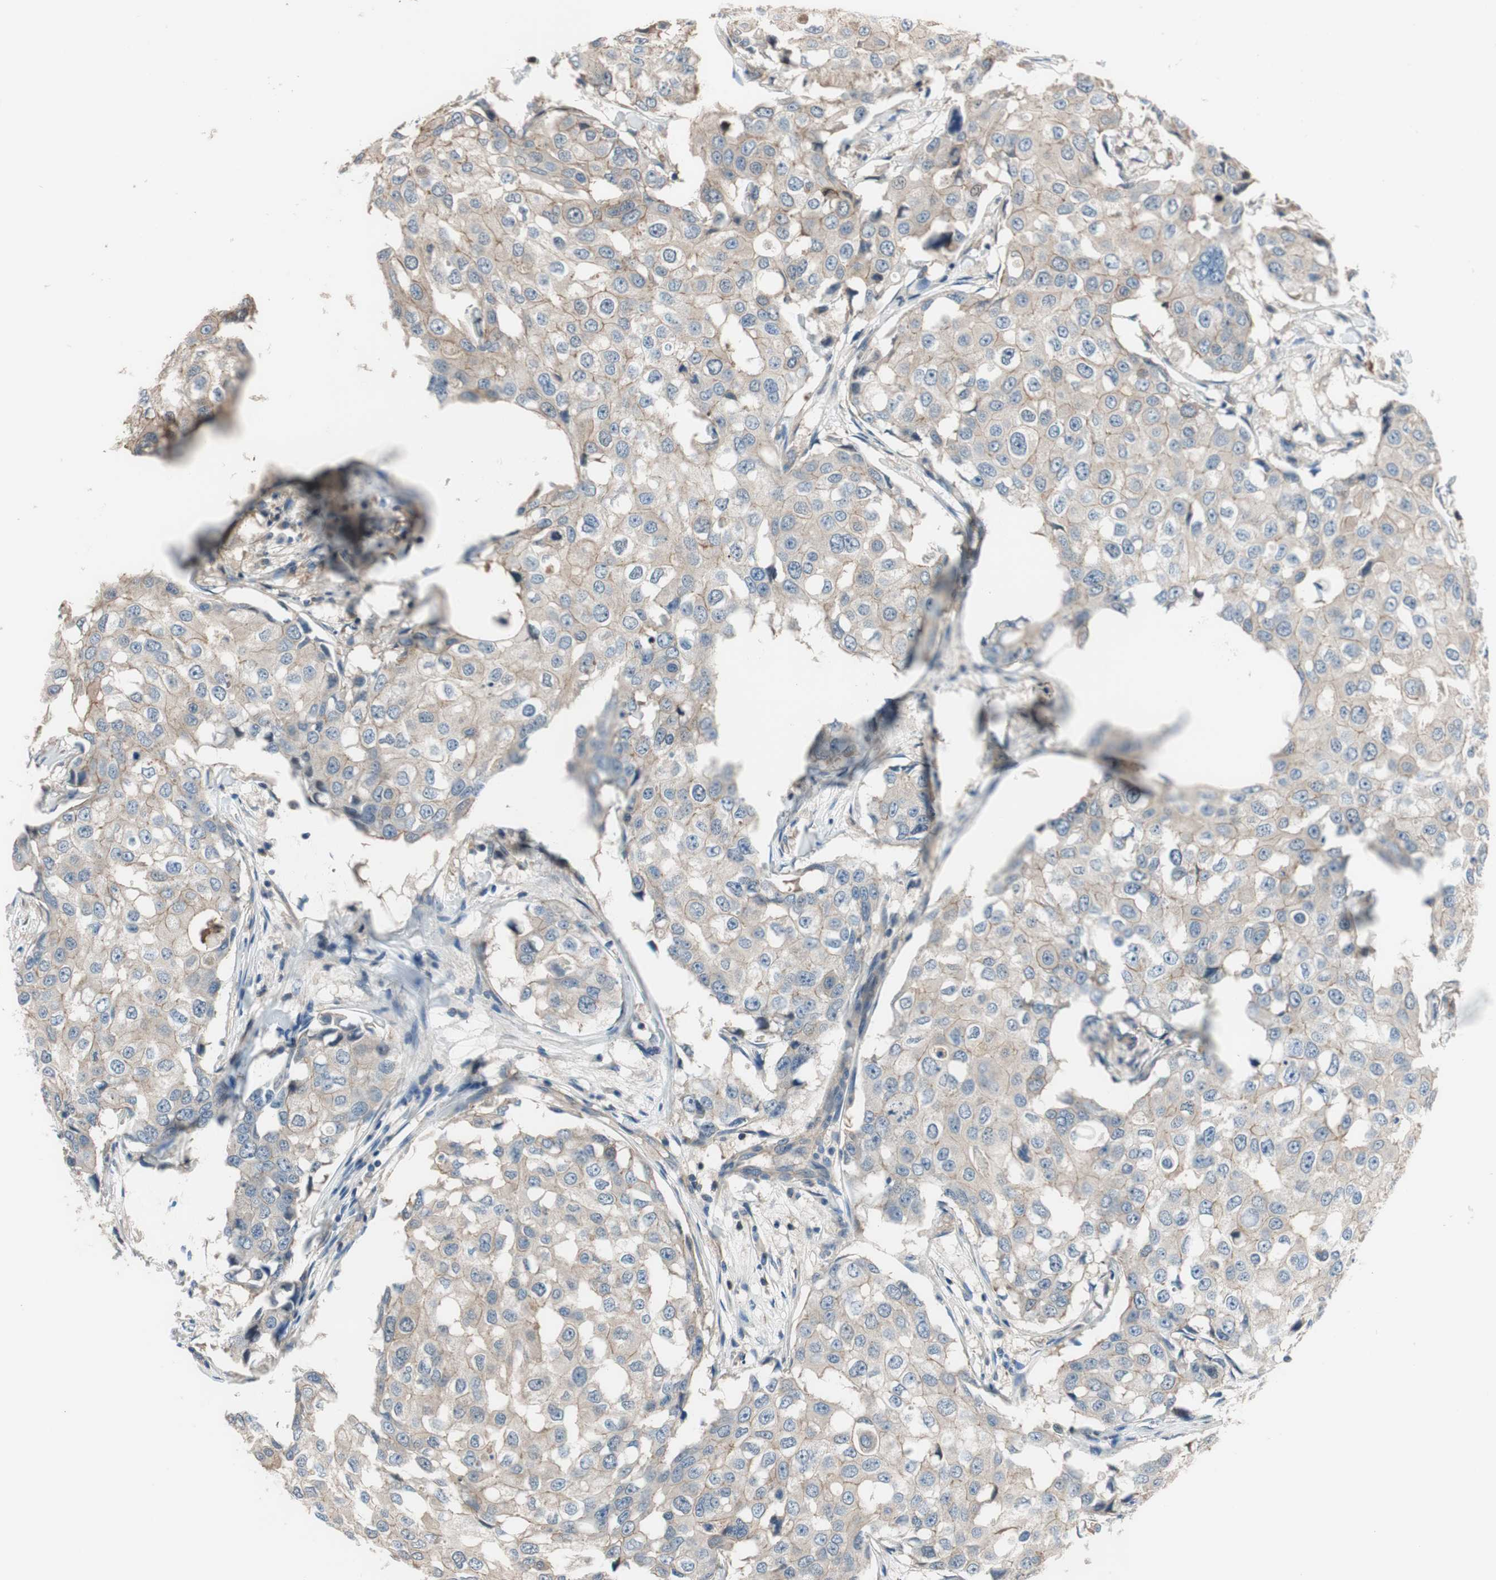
{"staining": {"intensity": "weak", "quantity": ">75%", "location": "cytoplasmic/membranous"}, "tissue": "breast cancer", "cell_type": "Tumor cells", "image_type": "cancer", "snomed": [{"axis": "morphology", "description": "Duct carcinoma"}, {"axis": "topography", "description": "Breast"}], "caption": "Immunohistochemistry (IHC) of breast infiltrating ductal carcinoma shows low levels of weak cytoplasmic/membranous expression in approximately >75% of tumor cells.", "gene": "CALML3", "patient": {"sex": "female", "age": 27}}